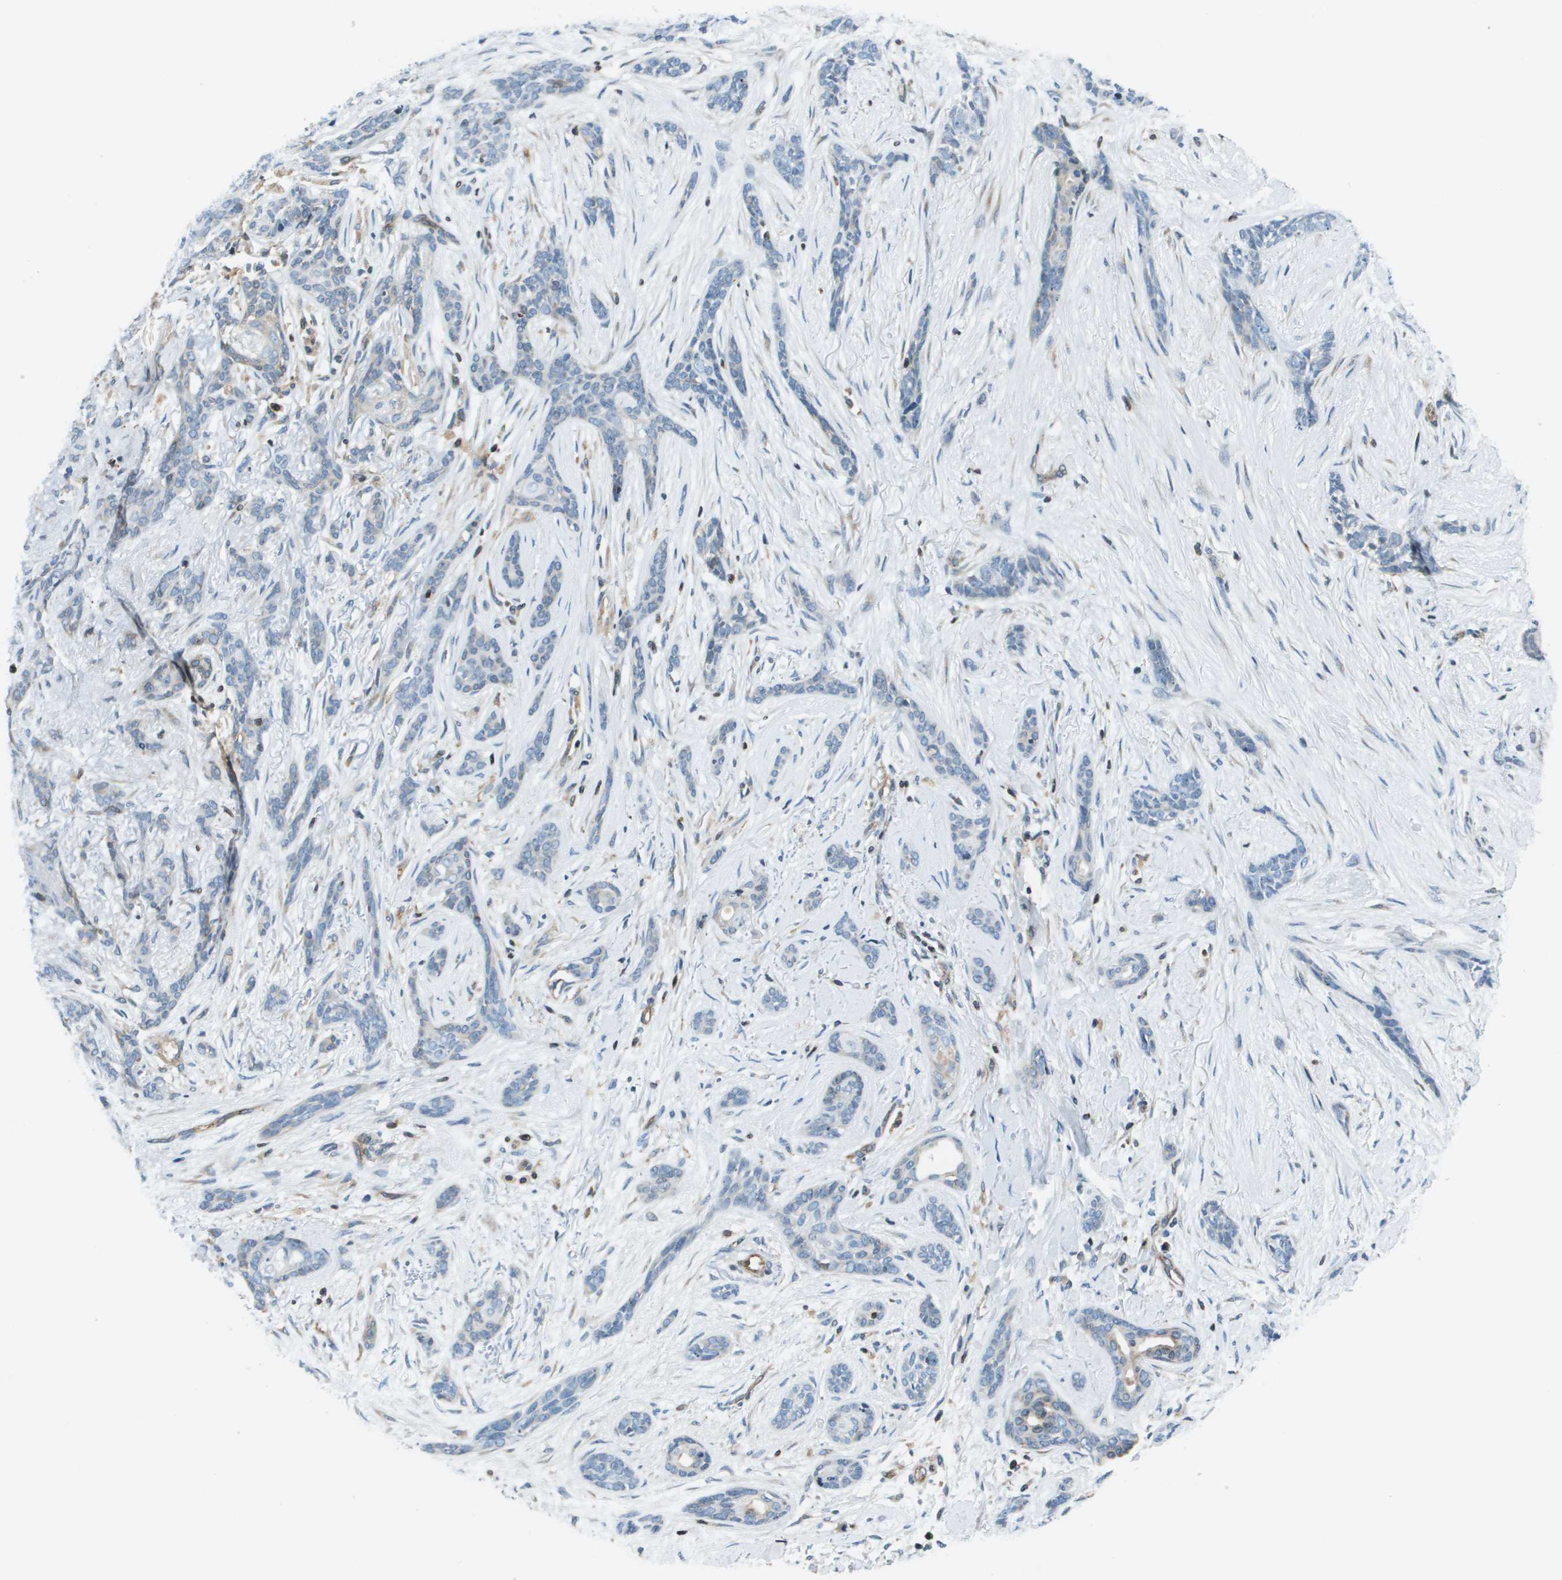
{"staining": {"intensity": "weak", "quantity": "25%-75%", "location": "cytoplasmic/membranous"}, "tissue": "skin cancer", "cell_type": "Tumor cells", "image_type": "cancer", "snomed": [{"axis": "morphology", "description": "Basal cell carcinoma"}, {"axis": "morphology", "description": "Adnexal tumor, benign"}, {"axis": "topography", "description": "Skin"}], "caption": "A photomicrograph of skin cancer stained for a protein displays weak cytoplasmic/membranous brown staining in tumor cells. The protein is shown in brown color, while the nuclei are stained blue.", "gene": "ESYT1", "patient": {"sex": "female", "age": 42}}